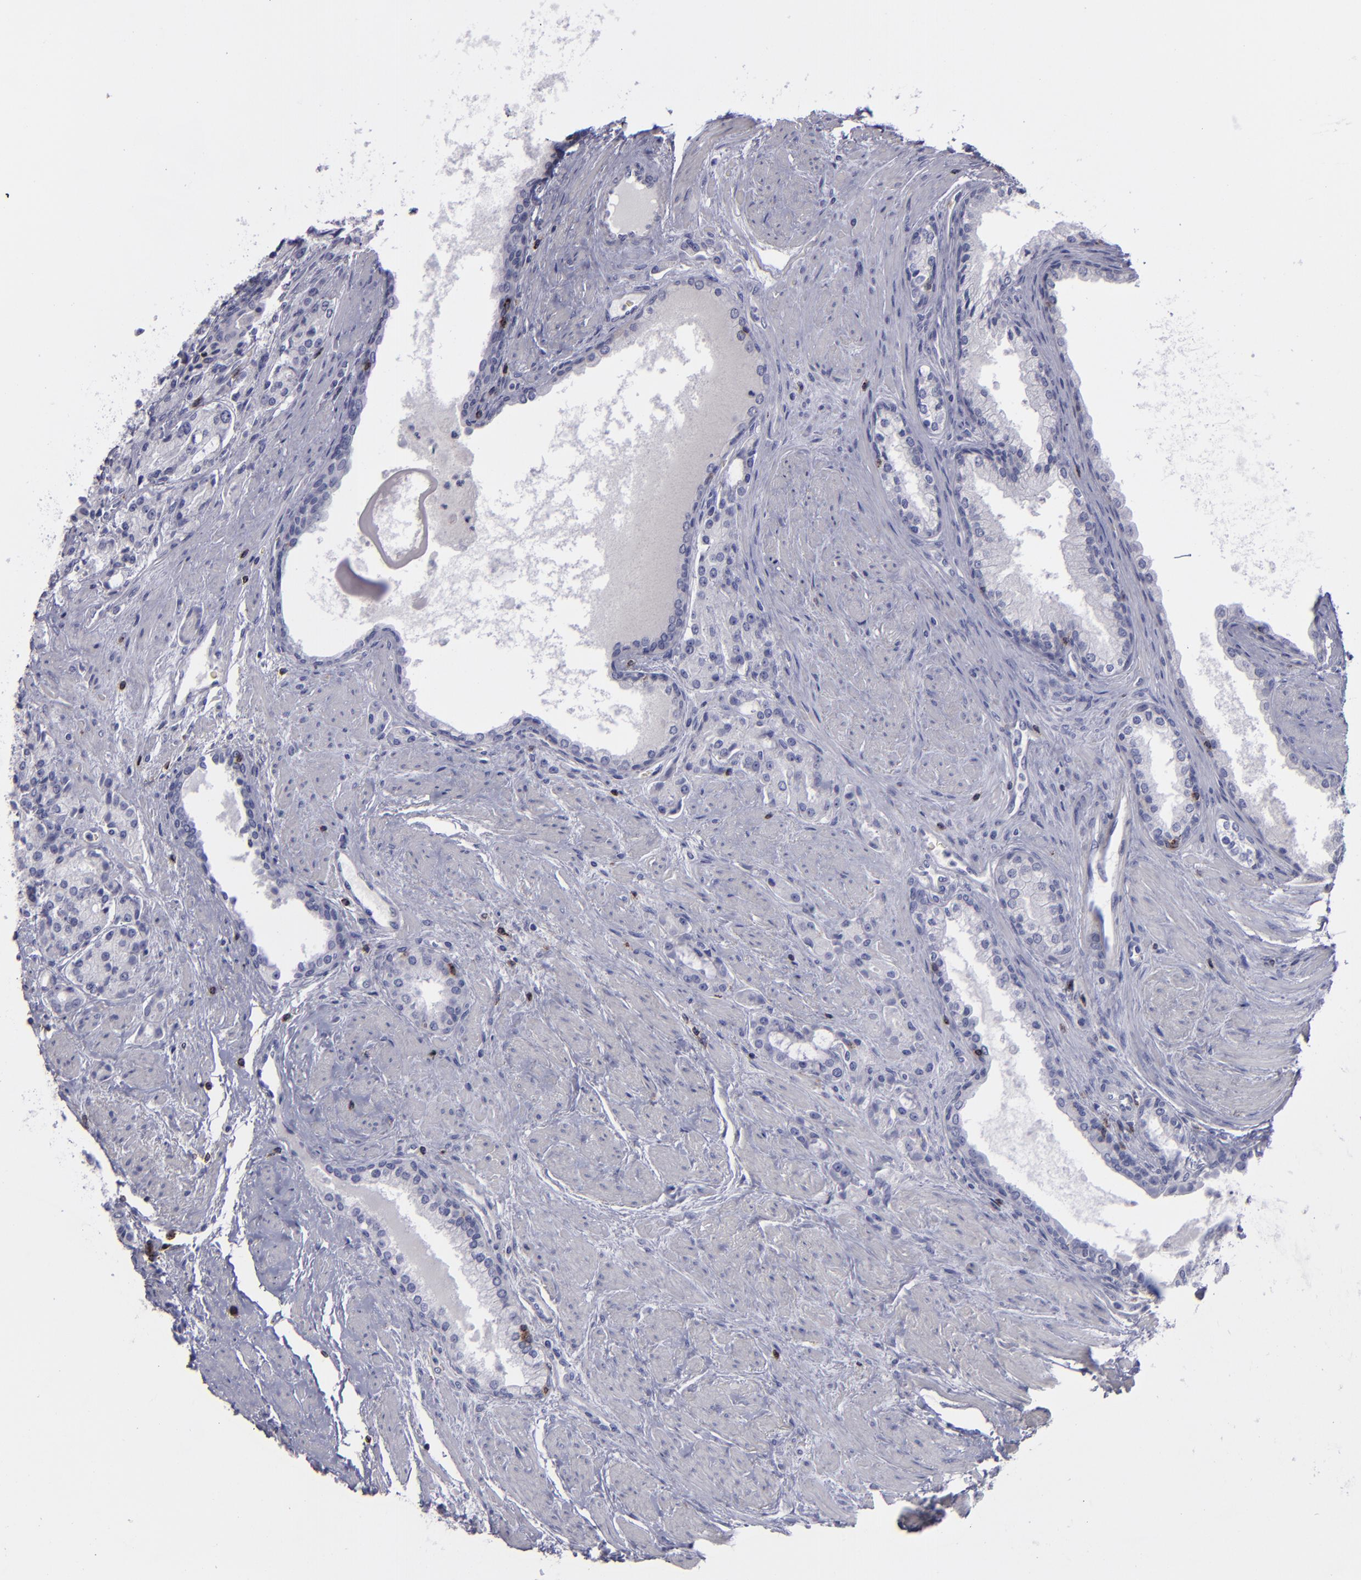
{"staining": {"intensity": "negative", "quantity": "none", "location": "none"}, "tissue": "prostate cancer", "cell_type": "Tumor cells", "image_type": "cancer", "snomed": [{"axis": "morphology", "description": "Adenocarcinoma, Medium grade"}, {"axis": "topography", "description": "Prostate"}], "caption": "This is a histopathology image of immunohistochemistry (IHC) staining of adenocarcinoma (medium-grade) (prostate), which shows no positivity in tumor cells.", "gene": "CD2", "patient": {"sex": "male", "age": 72}}